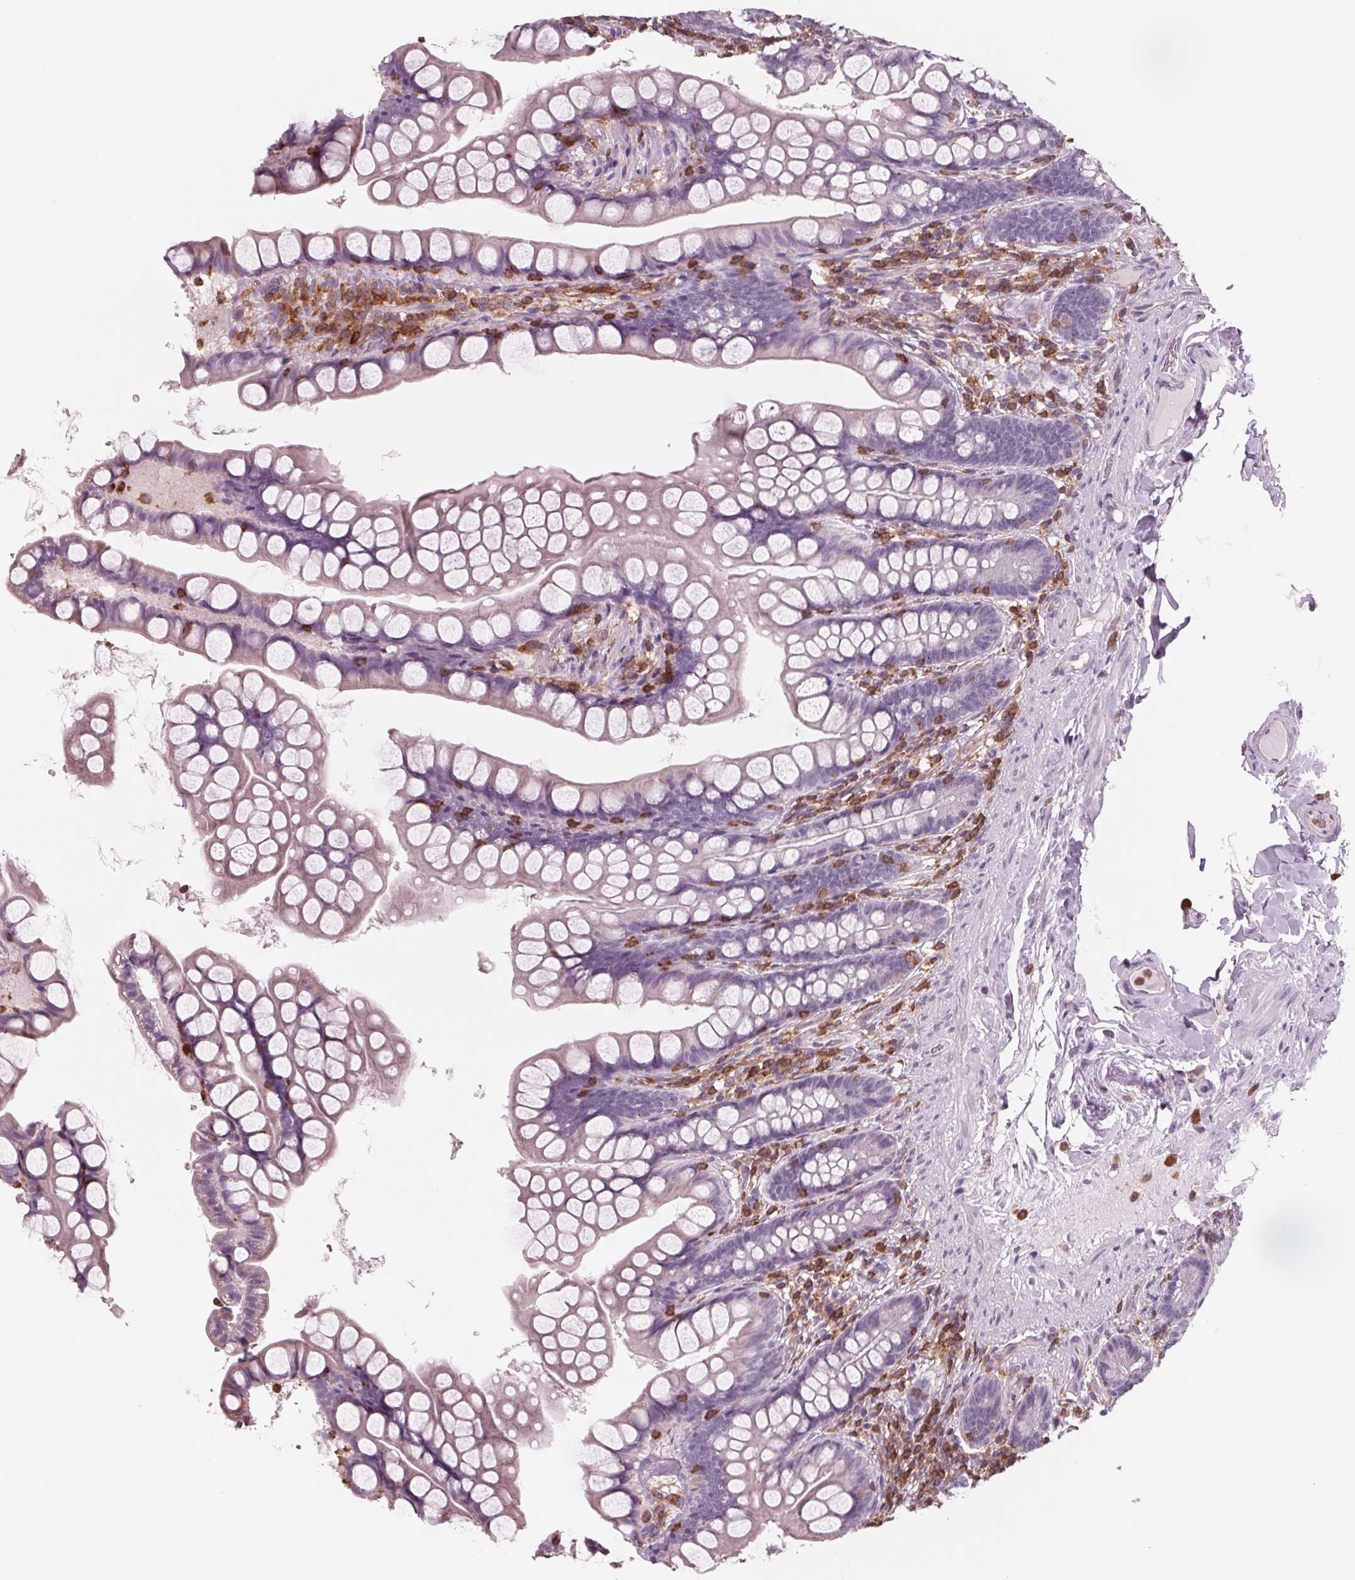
{"staining": {"intensity": "negative", "quantity": "none", "location": "none"}, "tissue": "small intestine", "cell_type": "Glandular cells", "image_type": "normal", "snomed": [{"axis": "morphology", "description": "Normal tissue, NOS"}, {"axis": "topography", "description": "Small intestine"}], "caption": "IHC histopathology image of benign human small intestine stained for a protein (brown), which displays no positivity in glandular cells. (DAB immunohistochemistry with hematoxylin counter stain).", "gene": "ARHGAP25", "patient": {"sex": "male", "age": 70}}